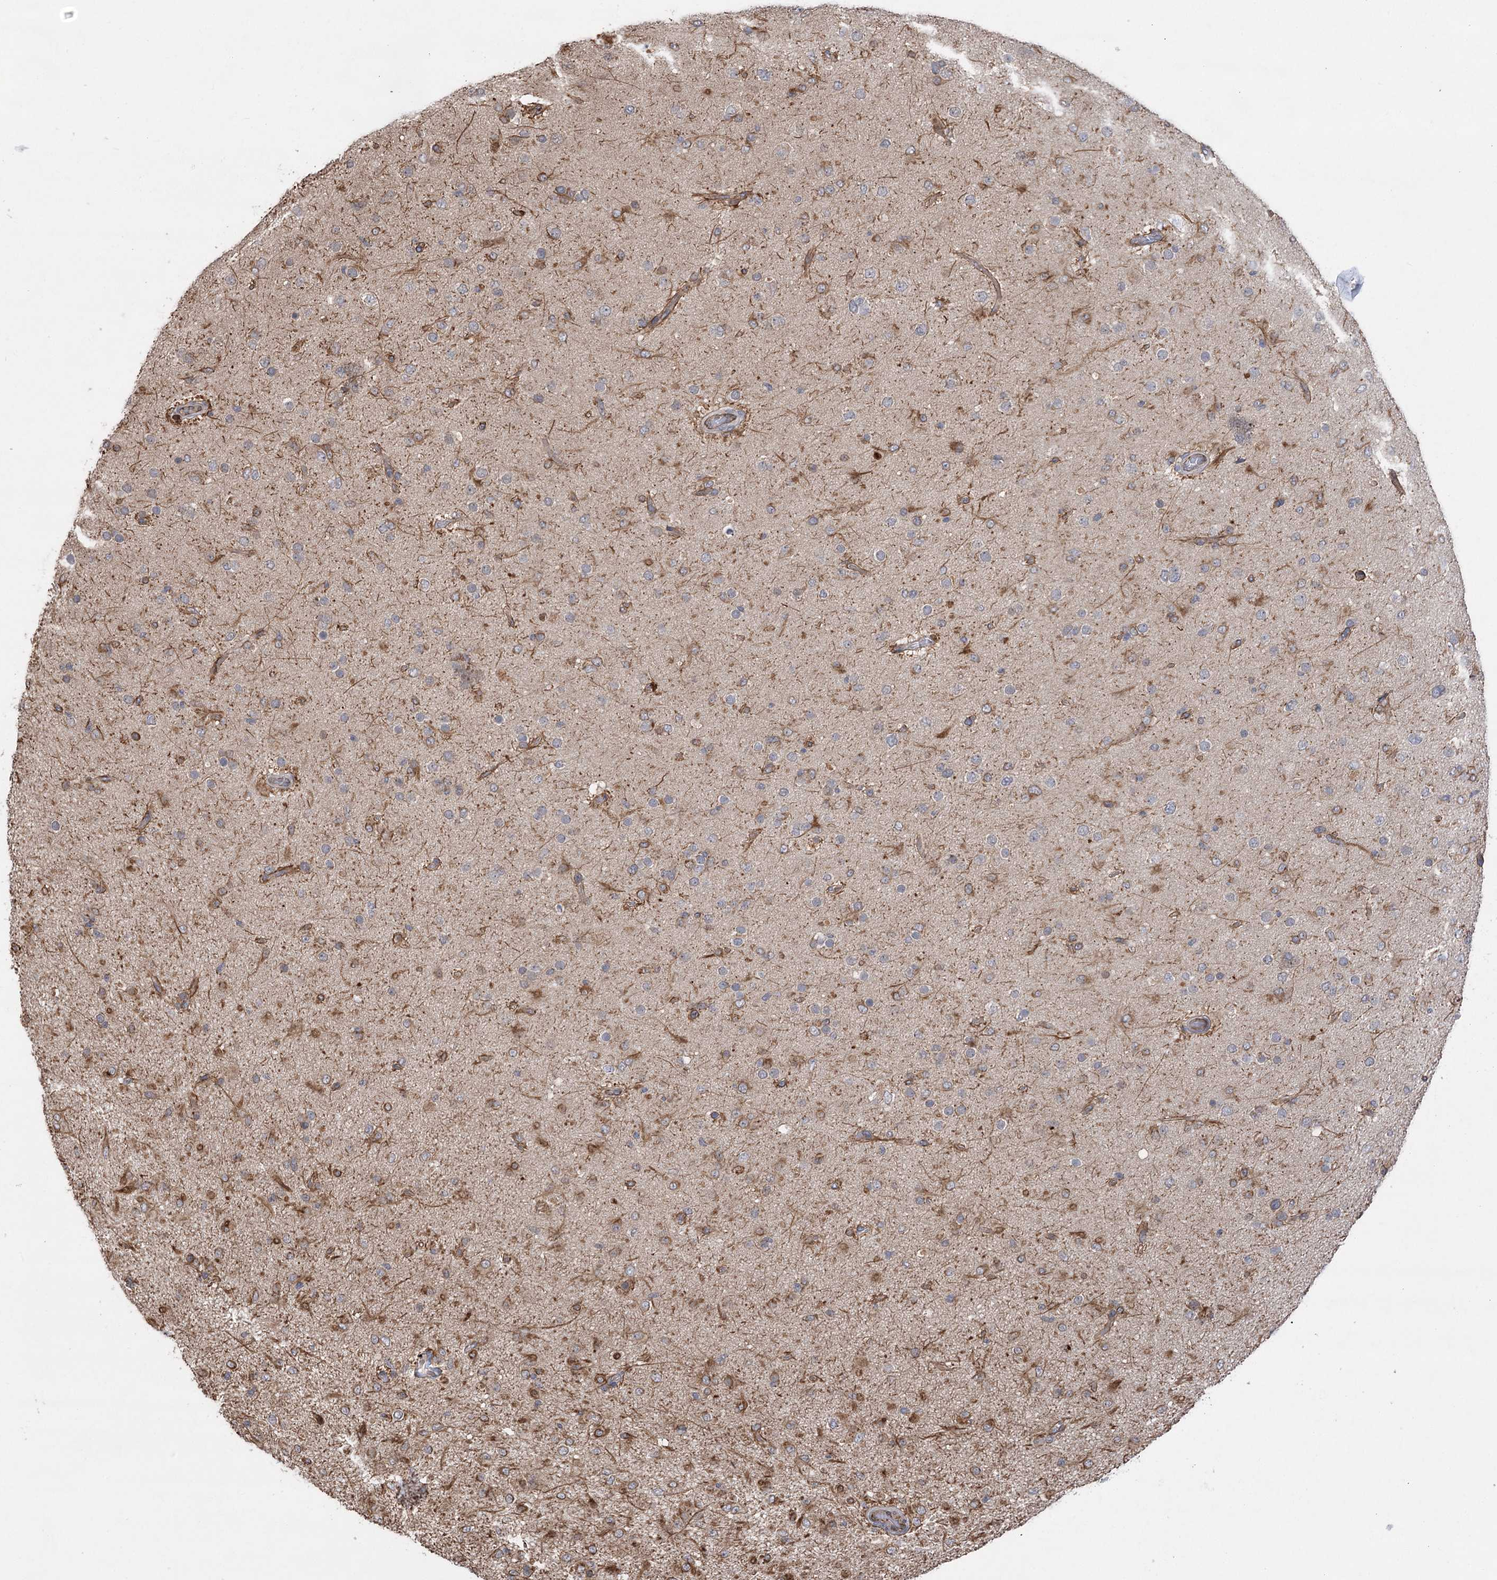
{"staining": {"intensity": "negative", "quantity": "none", "location": "none"}, "tissue": "glioma", "cell_type": "Tumor cells", "image_type": "cancer", "snomed": [{"axis": "morphology", "description": "Glioma, malignant, Low grade"}, {"axis": "topography", "description": "Brain"}], "caption": "This is an immunohistochemistry micrograph of malignant glioma (low-grade). There is no staining in tumor cells.", "gene": "RWDD4", "patient": {"sex": "male", "age": 65}}